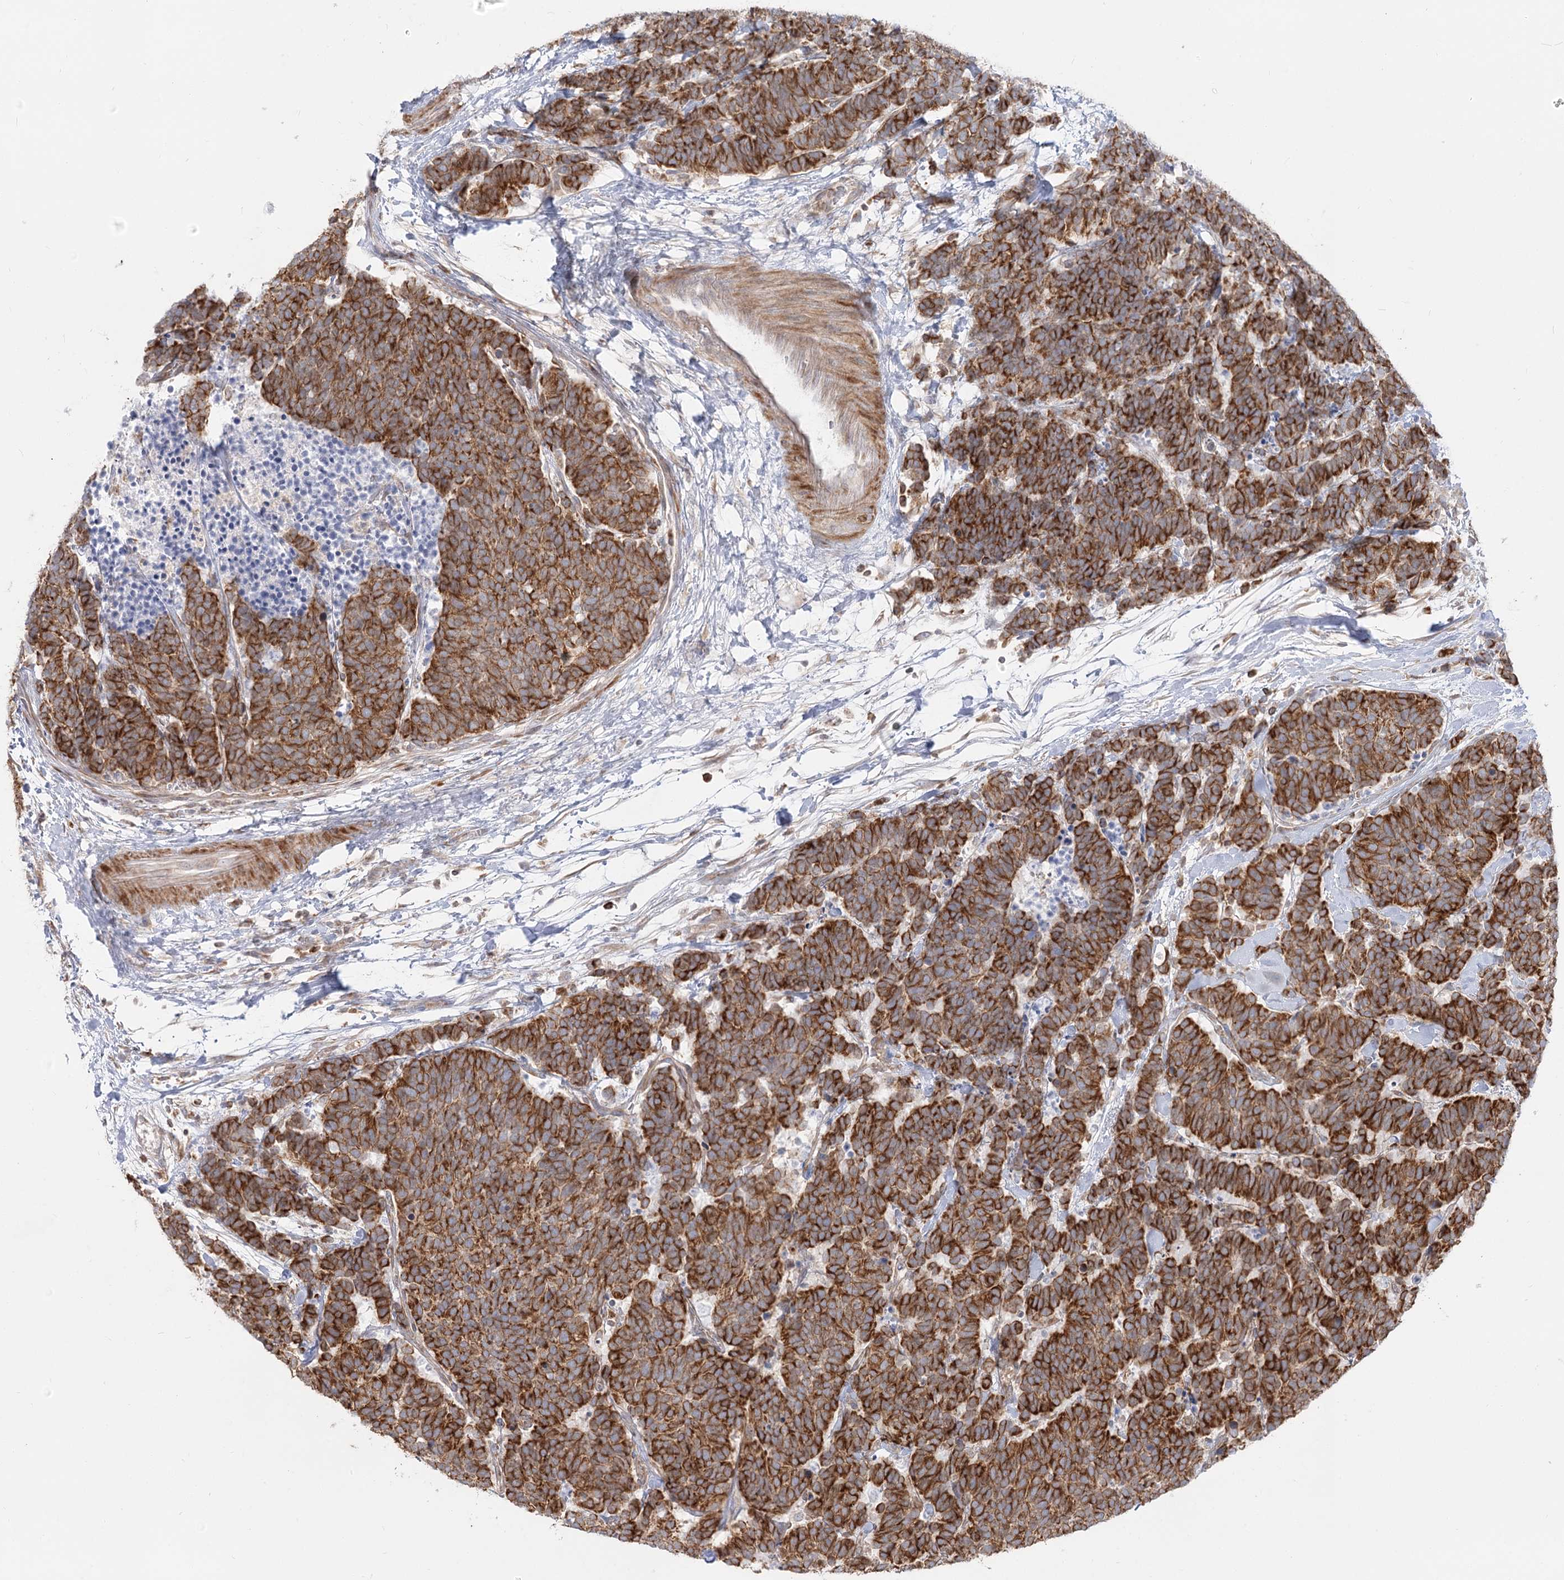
{"staining": {"intensity": "strong", "quantity": ">75%", "location": "cytoplasmic/membranous"}, "tissue": "carcinoid", "cell_type": "Tumor cells", "image_type": "cancer", "snomed": [{"axis": "morphology", "description": "Carcinoma, NOS"}, {"axis": "morphology", "description": "Carcinoid, malignant, NOS"}, {"axis": "topography", "description": "Urinary bladder"}], "caption": "Immunohistochemical staining of carcinoid demonstrates high levels of strong cytoplasmic/membranous protein staining in about >75% of tumor cells. (DAB (3,3'-diaminobenzidine) IHC, brown staining for protein, blue staining for nuclei).", "gene": "MTMR3", "patient": {"sex": "male", "age": 57}}